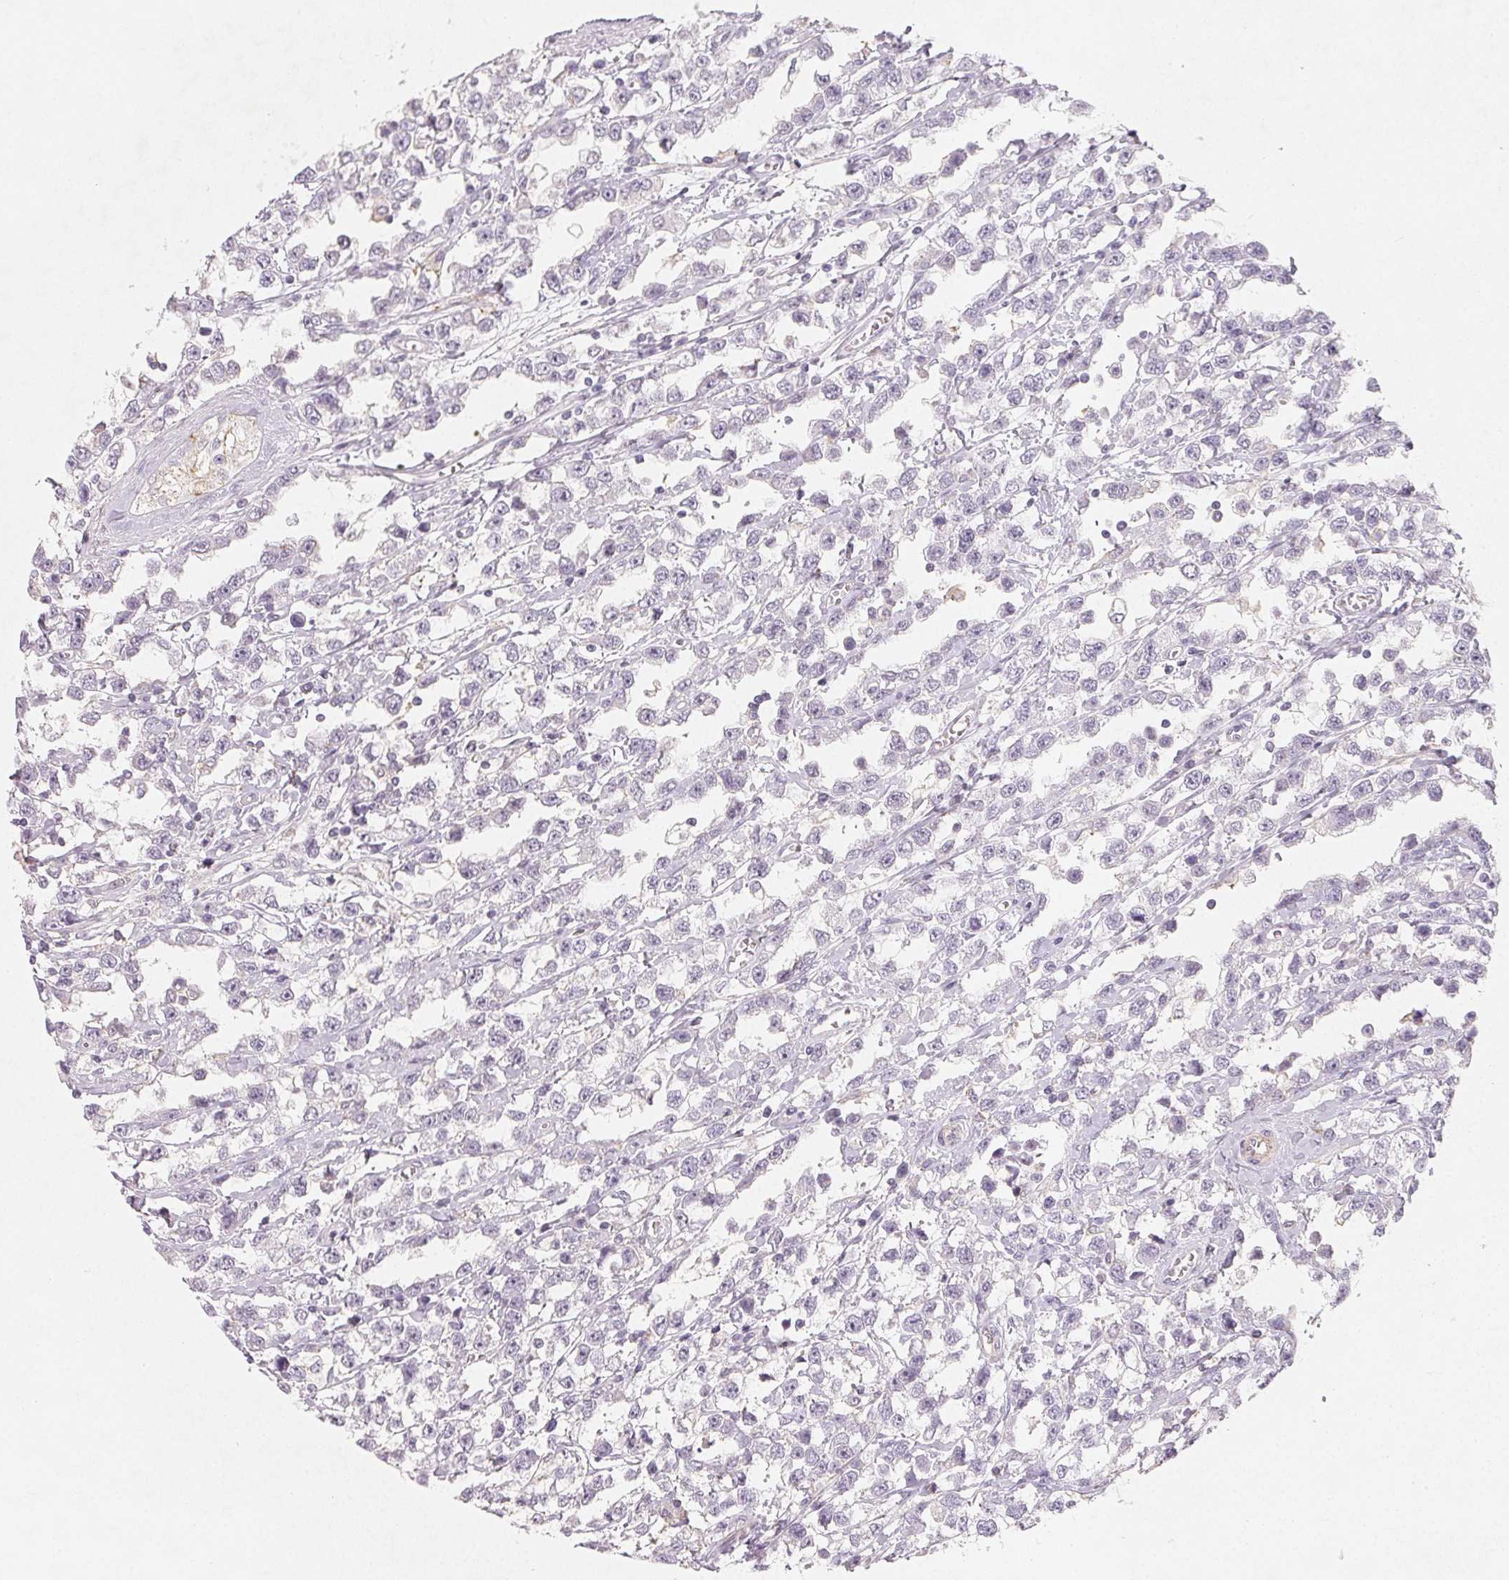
{"staining": {"intensity": "negative", "quantity": "none", "location": "none"}, "tissue": "testis cancer", "cell_type": "Tumor cells", "image_type": "cancer", "snomed": [{"axis": "morphology", "description": "Seminoma, NOS"}, {"axis": "topography", "description": "Testis"}], "caption": "This is an immunohistochemistry image of testis seminoma. There is no expression in tumor cells.", "gene": "LRRC23", "patient": {"sex": "male", "age": 34}}